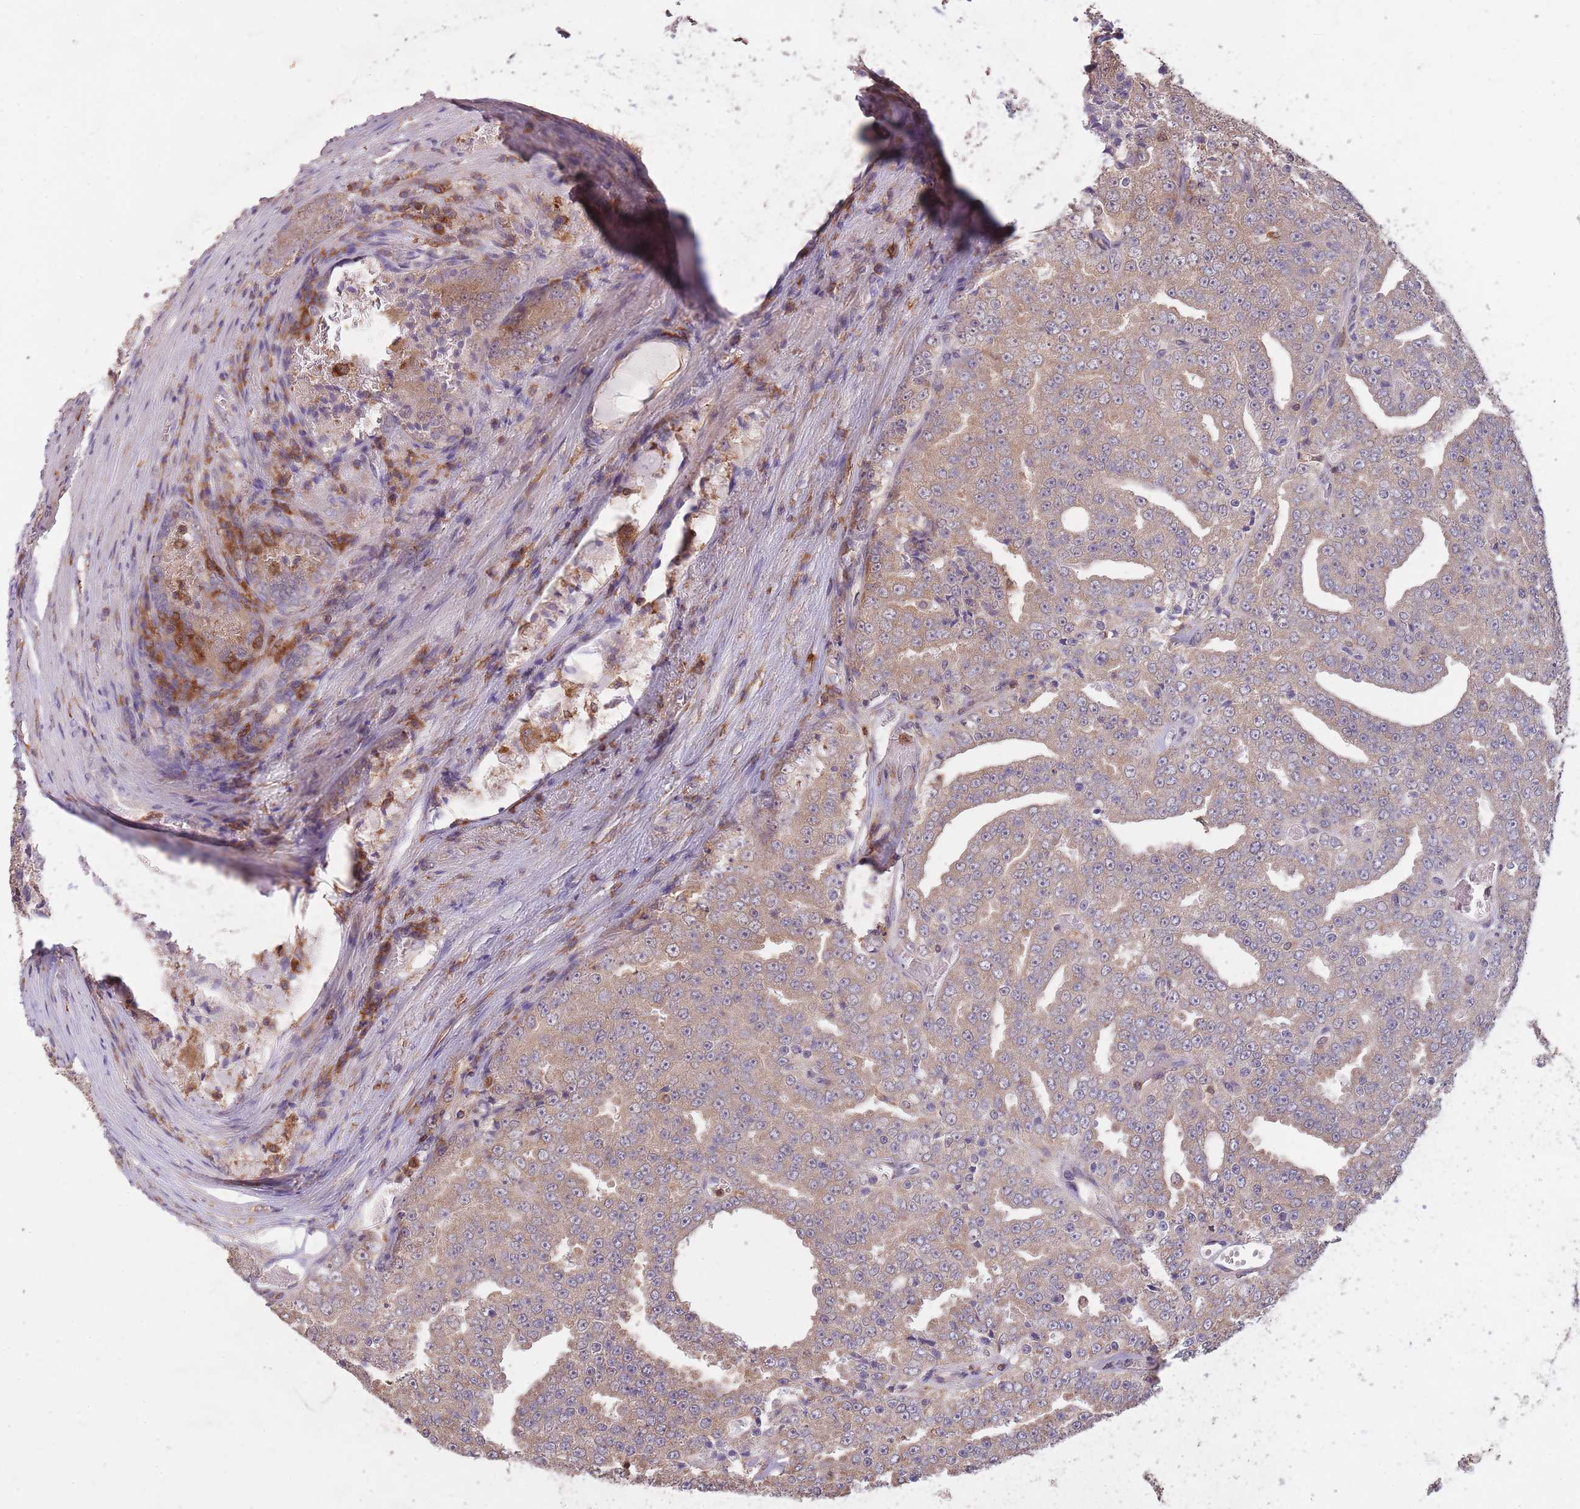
{"staining": {"intensity": "weak", "quantity": ">75%", "location": "cytoplasmic/membranous"}, "tissue": "prostate cancer", "cell_type": "Tumor cells", "image_type": "cancer", "snomed": [{"axis": "morphology", "description": "Adenocarcinoma, High grade"}, {"axis": "topography", "description": "Prostate"}], "caption": "Immunohistochemical staining of prostate cancer (high-grade adenocarcinoma) shows low levels of weak cytoplasmic/membranous positivity in about >75% of tumor cells.", "gene": "GMIP", "patient": {"sex": "male", "age": 63}}